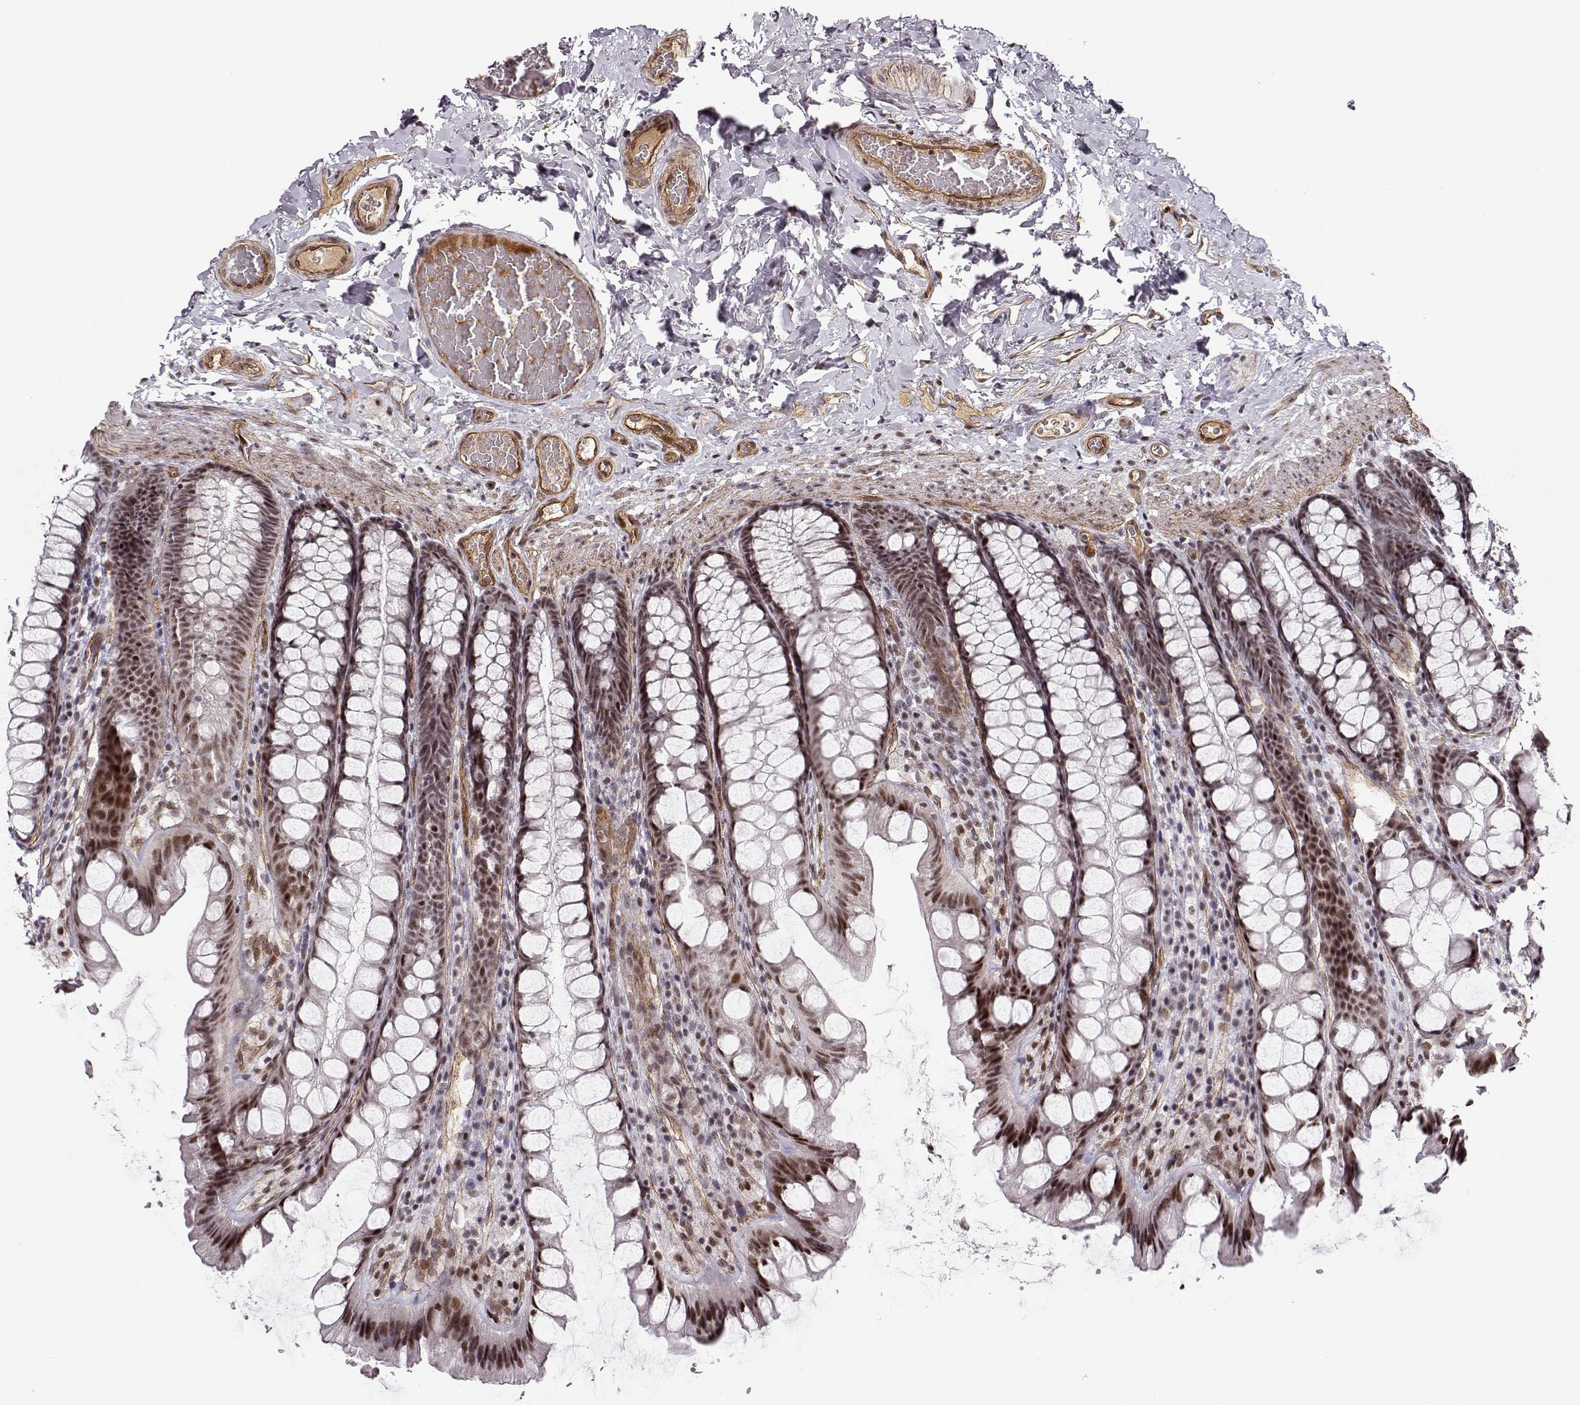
{"staining": {"intensity": "moderate", "quantity": ">75%", "location": "cytoplasmic/membranous,nuclear"}, "tissue": "colon", "cell_type": "Endothelial cells", "image_type": "normal", "snomed": [{"axis": "morphology", "description": "Normal tissue, NOS"}, {"axis": "topography", "description": "Colon"}], "caption": "This is a histology image of IHC staining of unremarkable colon, which shows moderate positivity in the cytoplasmic/membranous,nuclear of endothelial cells.", "gene": "CIR1", "patient": {"sex": "male", "age": 47}}